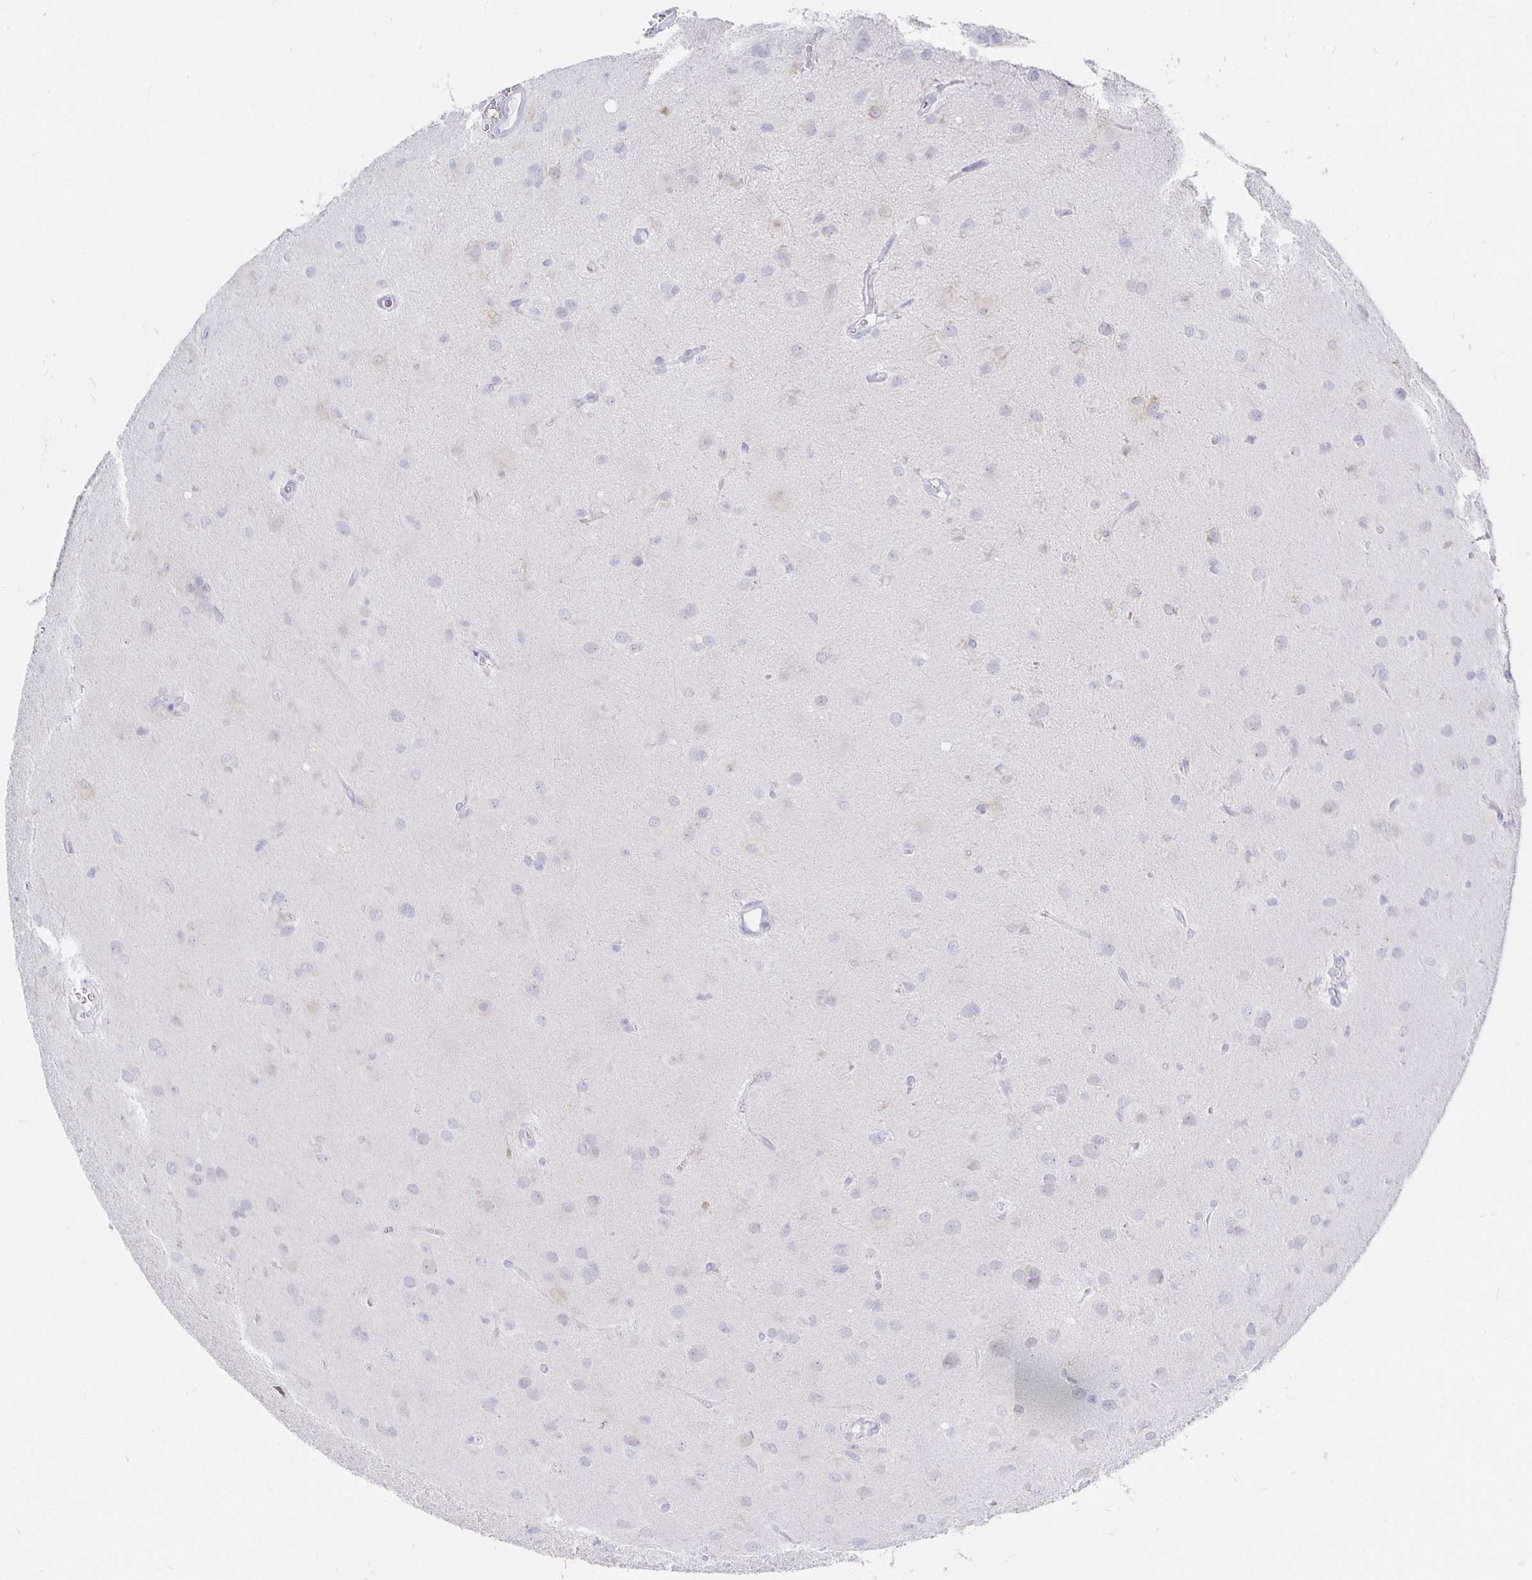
{"staining": {"intensity": "weak", "quantity": "<25%", "location": "cytoplasmic/membranous"}, "tissue": "glioma", "cell_type": "Tumor cells", "image_type": "cancer", "snomed": [{"axis": "morphology", "description": "Glioma, malignant, Low grade"}, {"axis": "topography", "description": "Brain"}], "caption": "Tumor cells show no significant expression in malignant low-grade glioma.", "gene": "CR2", "patient": {"sex": "male", "age": 58}}